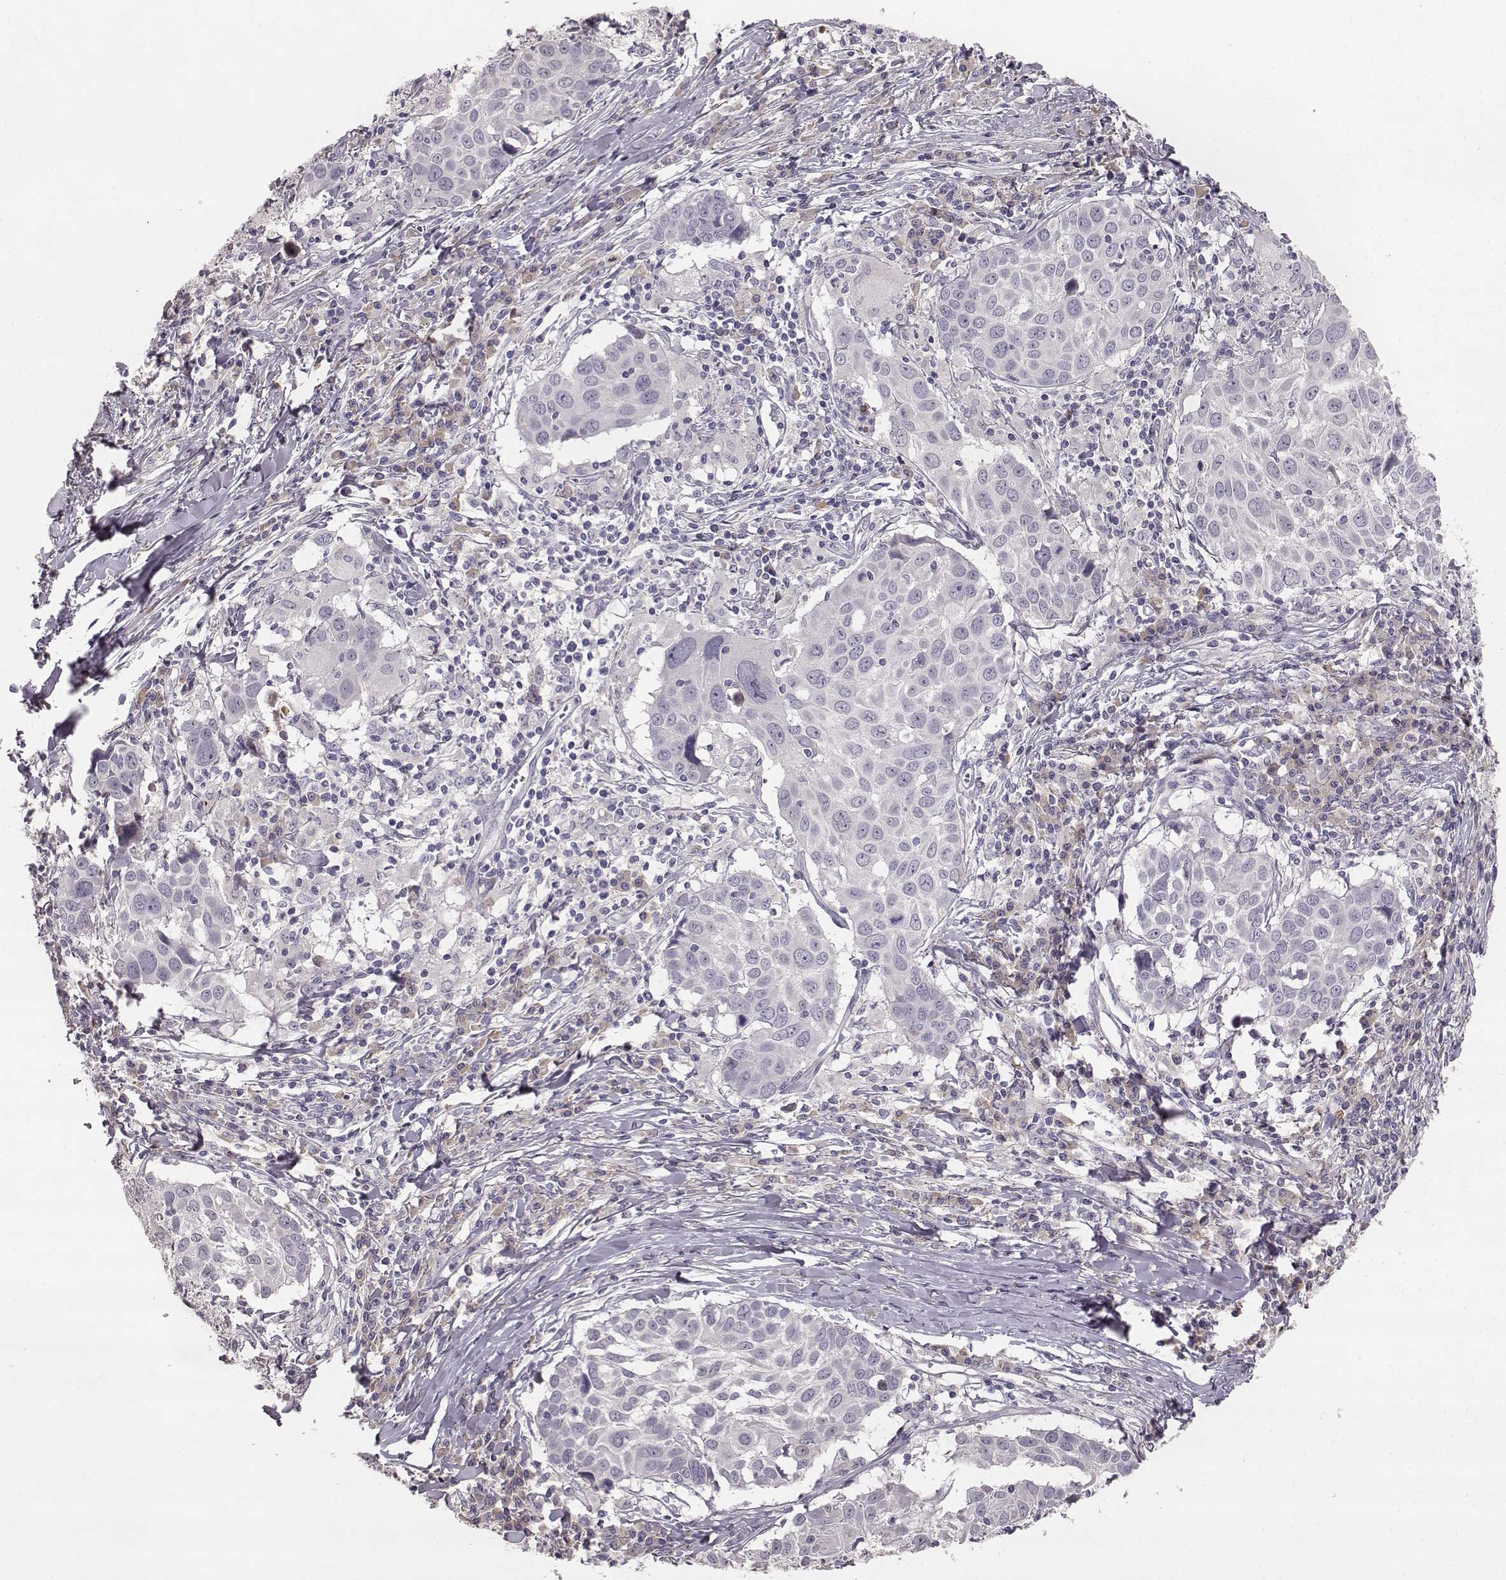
{"staining": {"intensity": "negative", "quantity": "none", "location": "none"}, "tissue": "lung cancer", "cell_type": "Tumor cells", "image_type": "cancer", "snomed": [{"axis": "morphology", "description": "Squamous cell carcinoma, NOS"}, {"axis": "topography", "description": "Lung"}], "caption": "Immunohistochemistry micrograph of human lung cancer stained for a protein (brown), which displays no positivity in tumor cells. (Brightfield microscopy of DAB (3,3'-diaminobenzidine) IHC at high magnification).", "gene": "YJEFN3", "patient": {"sex": "male", "age": 57}}